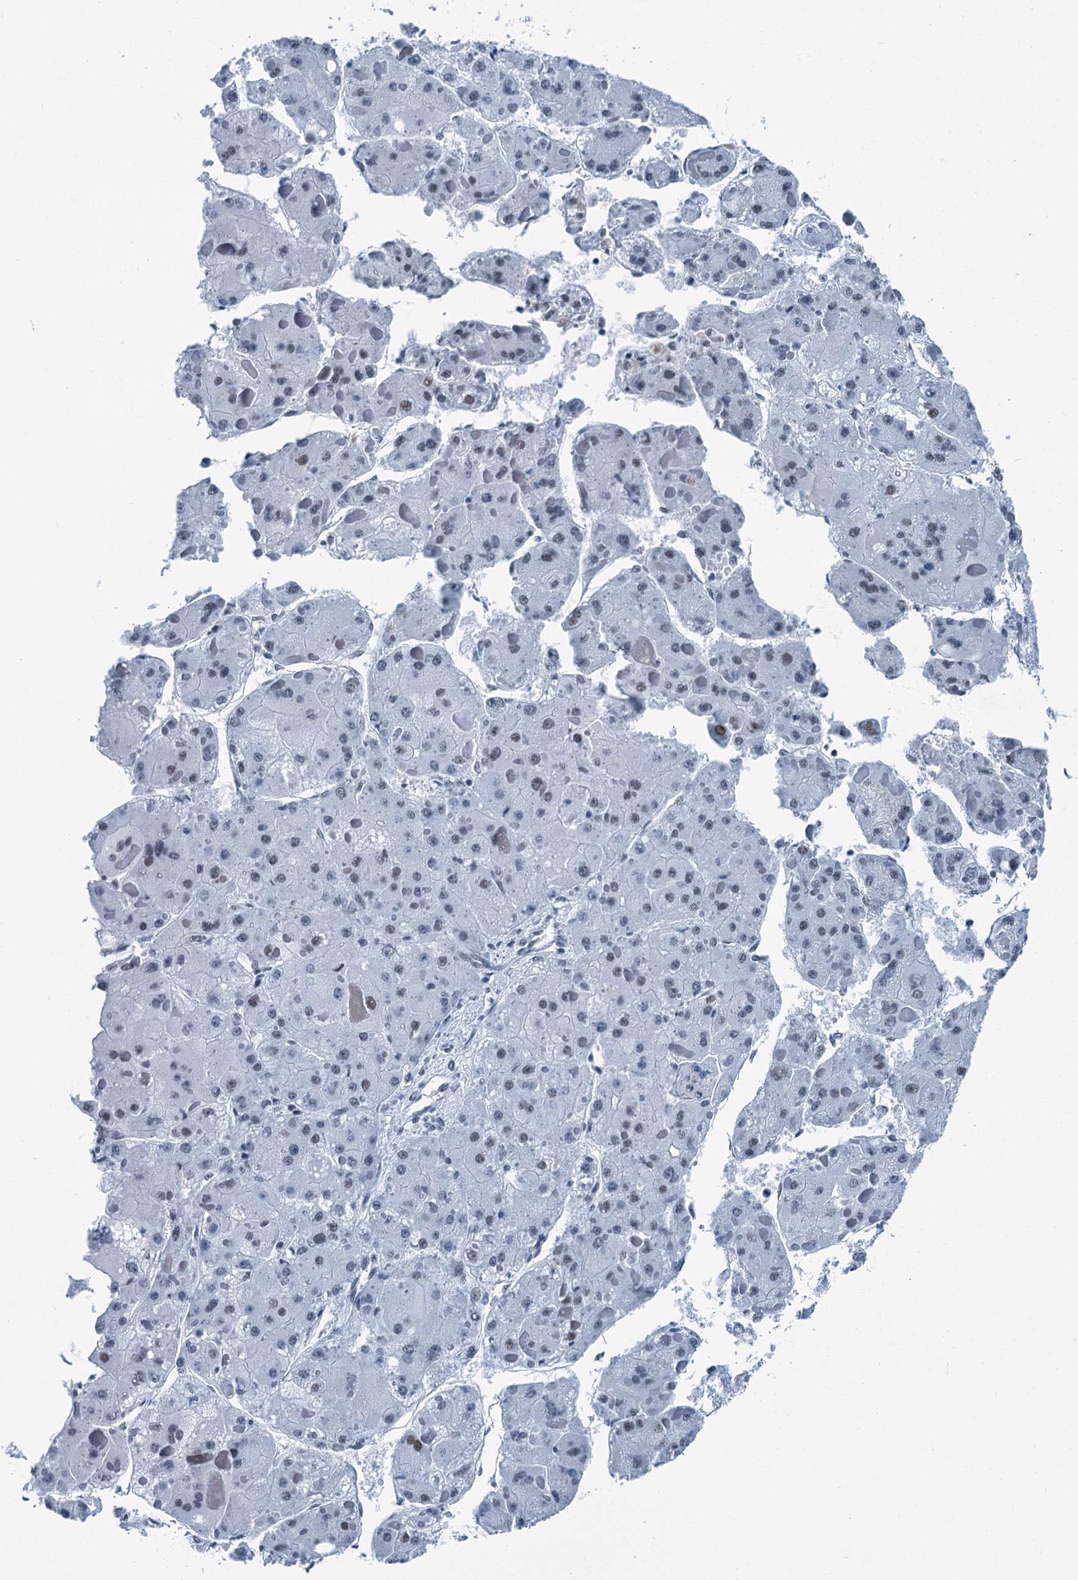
{"staining": {"intensity": "negative", "quantity": "none", "location": "none"}, "tissue": "liver cancer", "cell_type": "Tumor cells", "image_type": "cancer", "snomed": [{"axis": "morphology", "description": "Carcinoma, Hepatocellular, NOS"}, {"axis": "topography", "description": "Liver"}], "caption": "Photomicrograph shows no significant protein expression in tumor cells of liver hepatocellular carcinoma.", "gene": "TRPT1", "patient": {"sex": "female", "age": 73}}